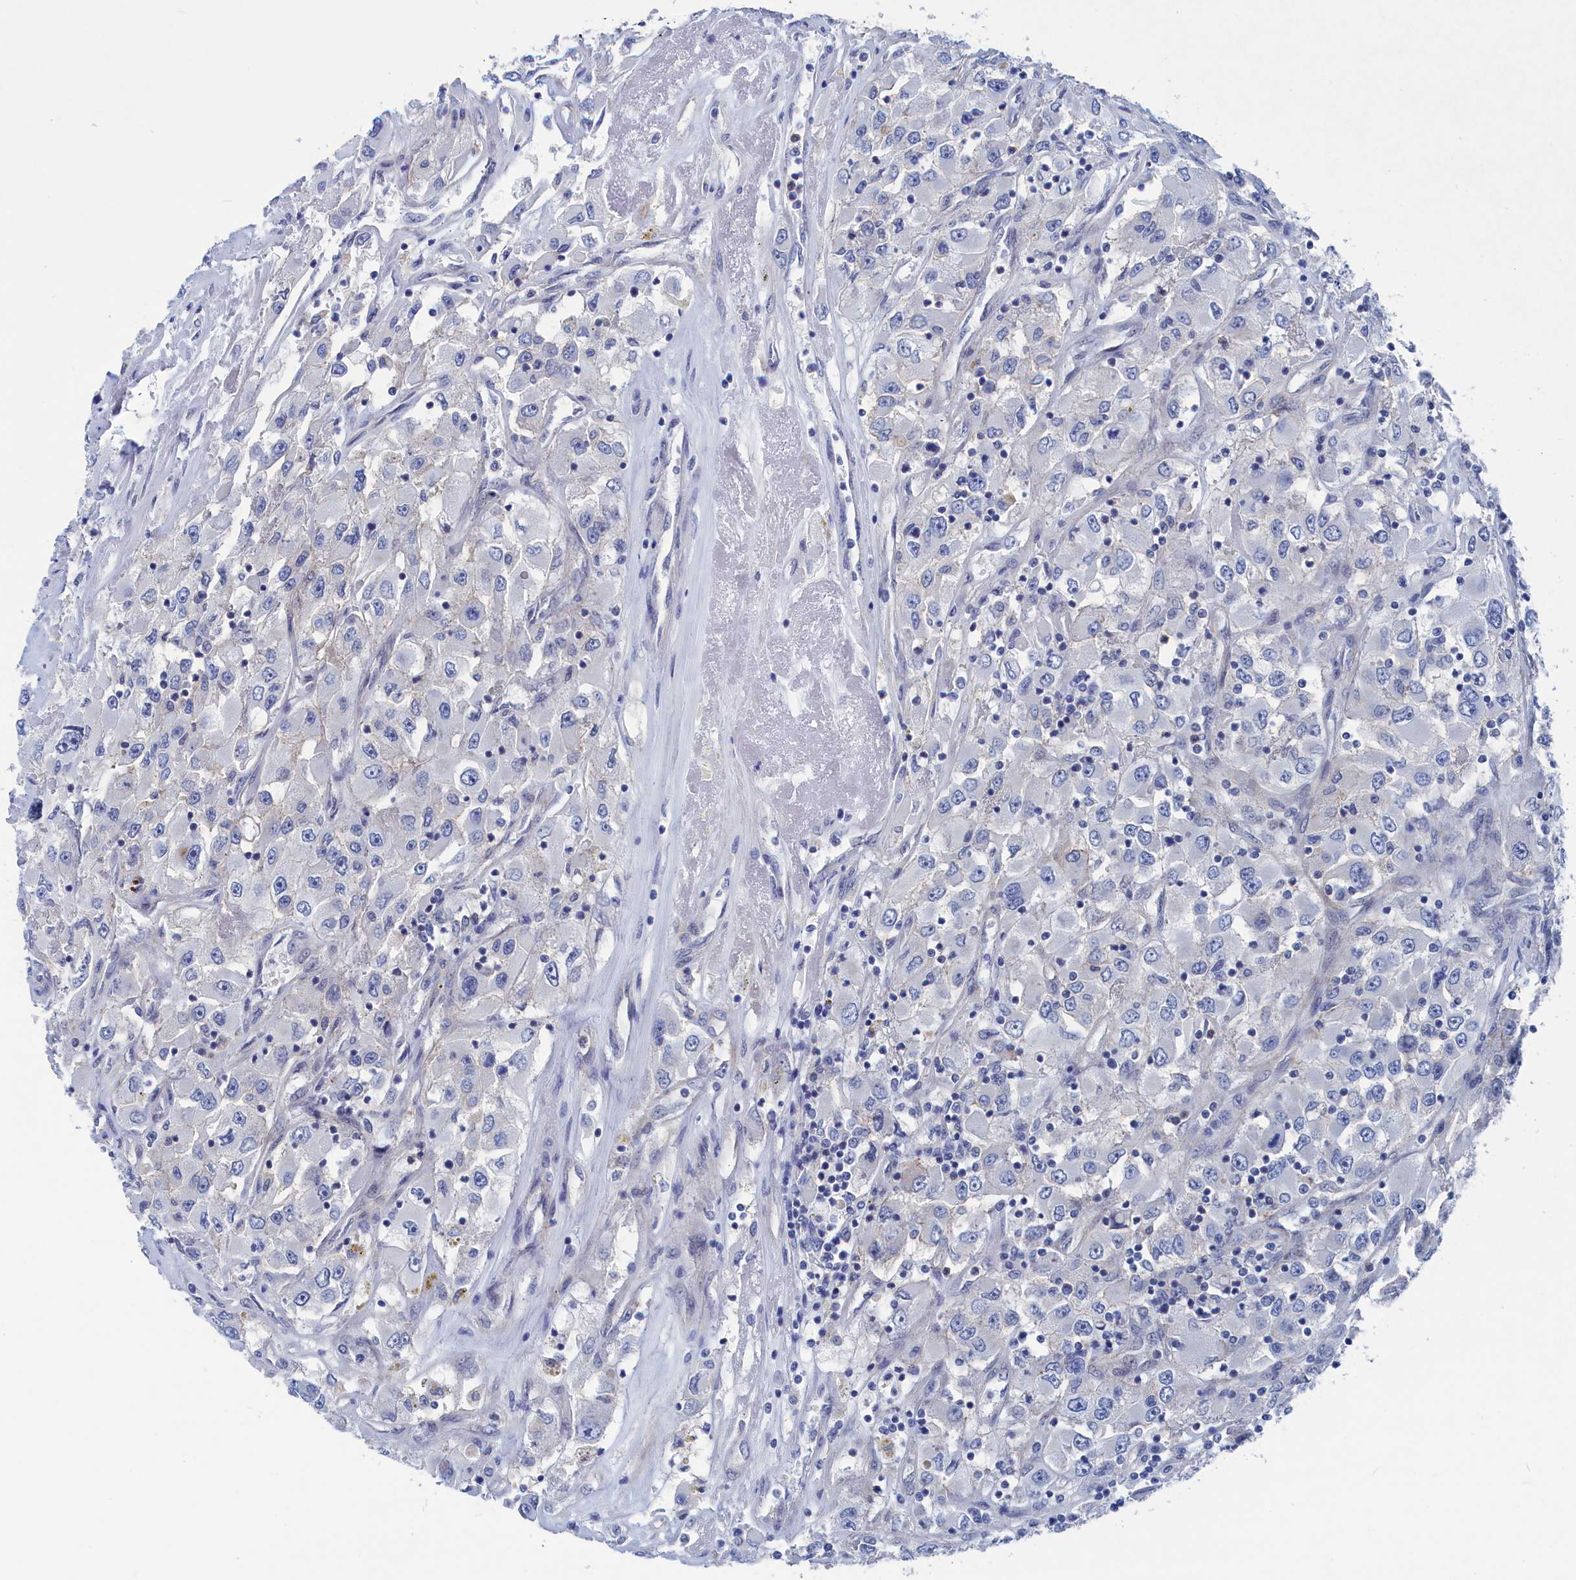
{"staining": {"intensity": "negative", "quantity": "none", "location": "none"}, "tissue": "renal cancer", "cell_type": "Tumor cells", "image_type": "cancer", "snomed": [{"axis": "morphology", "description": "Adenocarcinoma, NOS"}, {"axis": "topography", "description": "Kidney"}], "caption": "This is an immunohistochemistry (IHC) histopathology image of renal cancer. There is no staining in tumor cells.", "gene": "MARCHF3", "patient": {"sex": "female", "age": 52}}